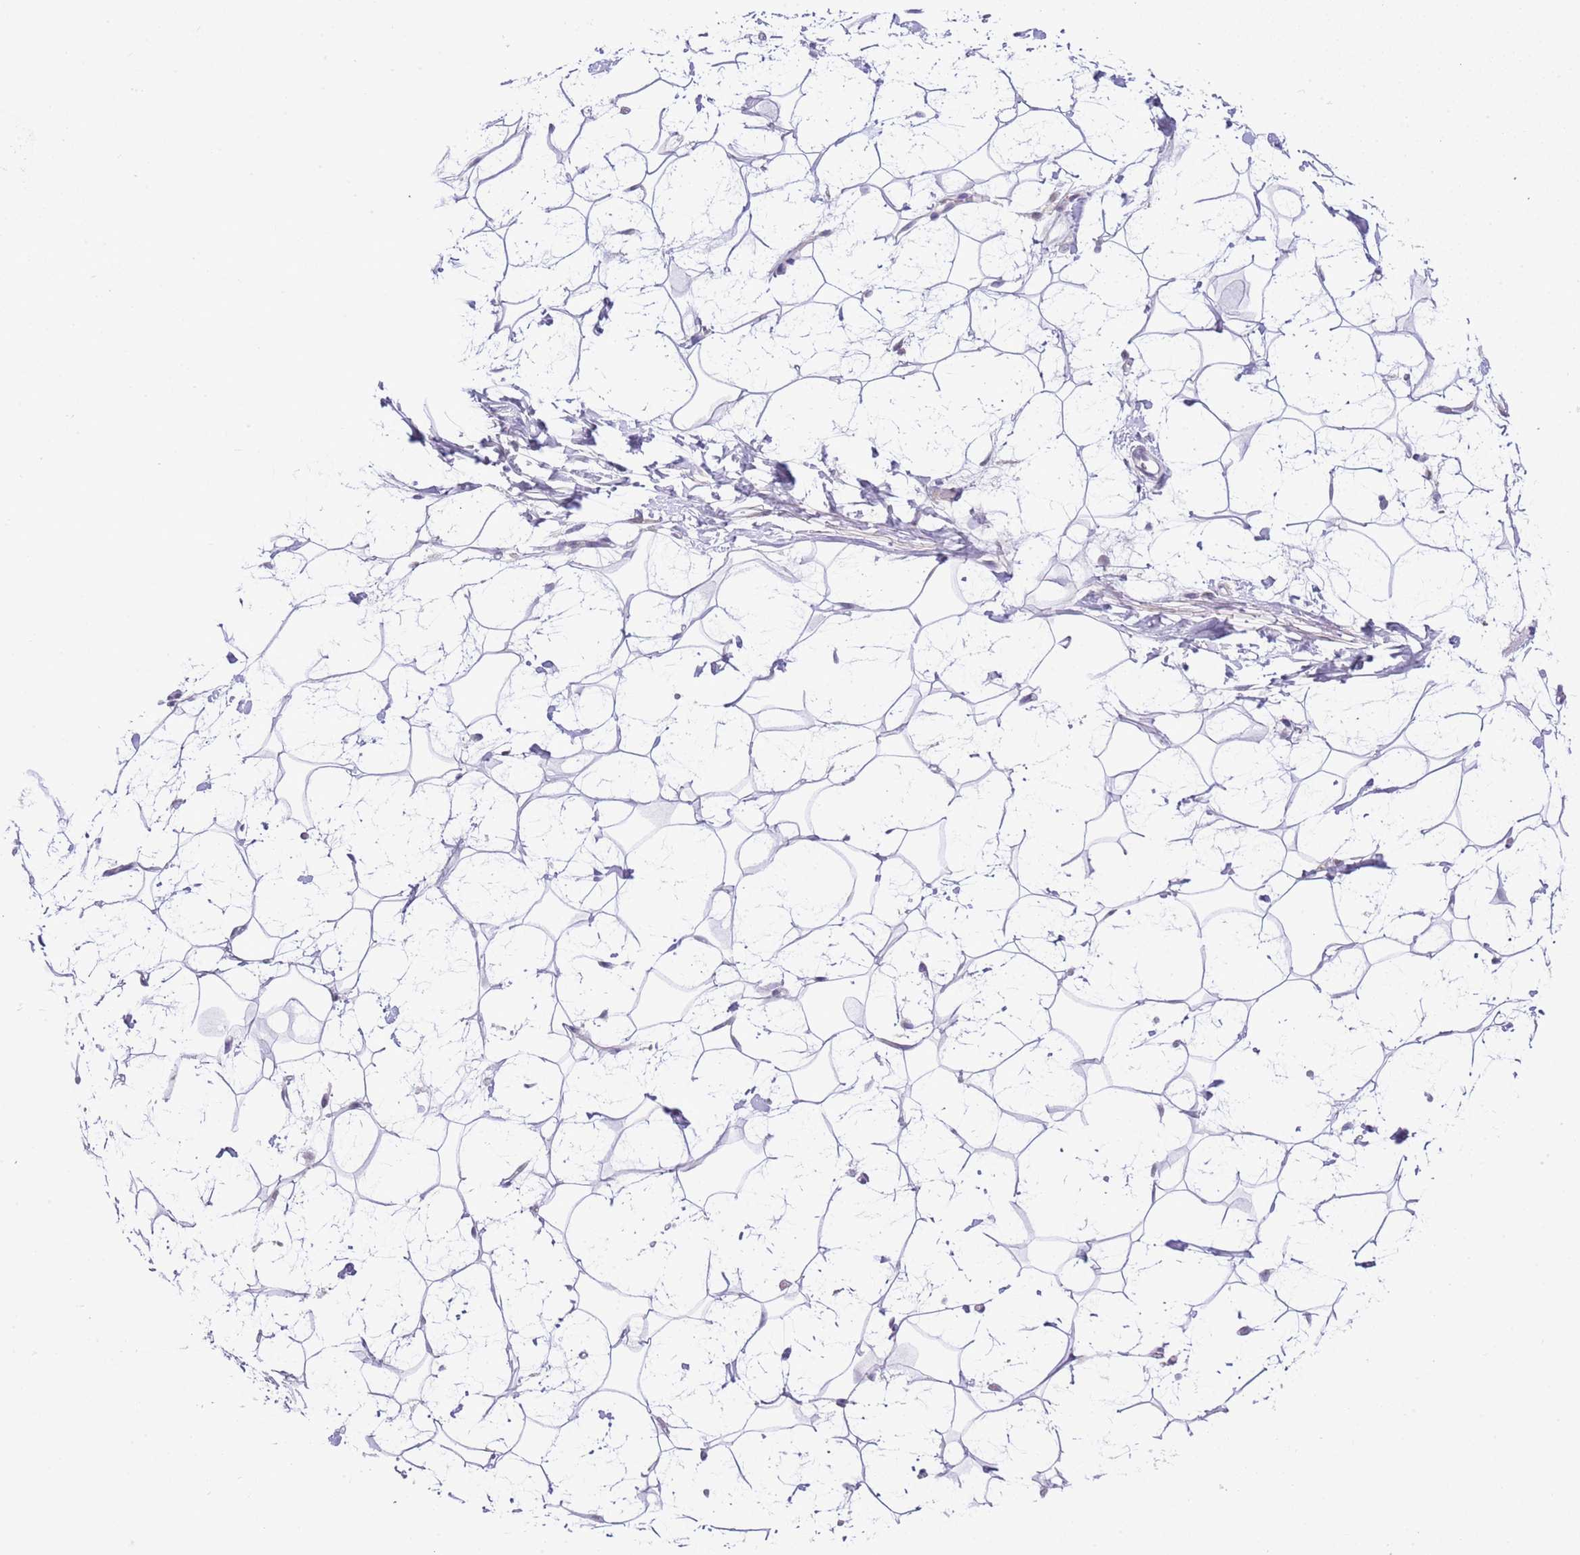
{"staining": {"intensity": "negative", "quantity": "none", "location": "none"}, "tissue": "adipose tissue", "cell_type": "Adipocytes", "image_type": "normal", "snomed": [{"axis": "morphology", "description": "Normal tissue, NOS"}, {"axis": "topography", "description": "Breast"}], "caption": "The histopathology image exhibits no significant positivity in adipocytes of adipose tissue.", "gene": "MIDN", "patient": {"sex": "female", "age": 26}}